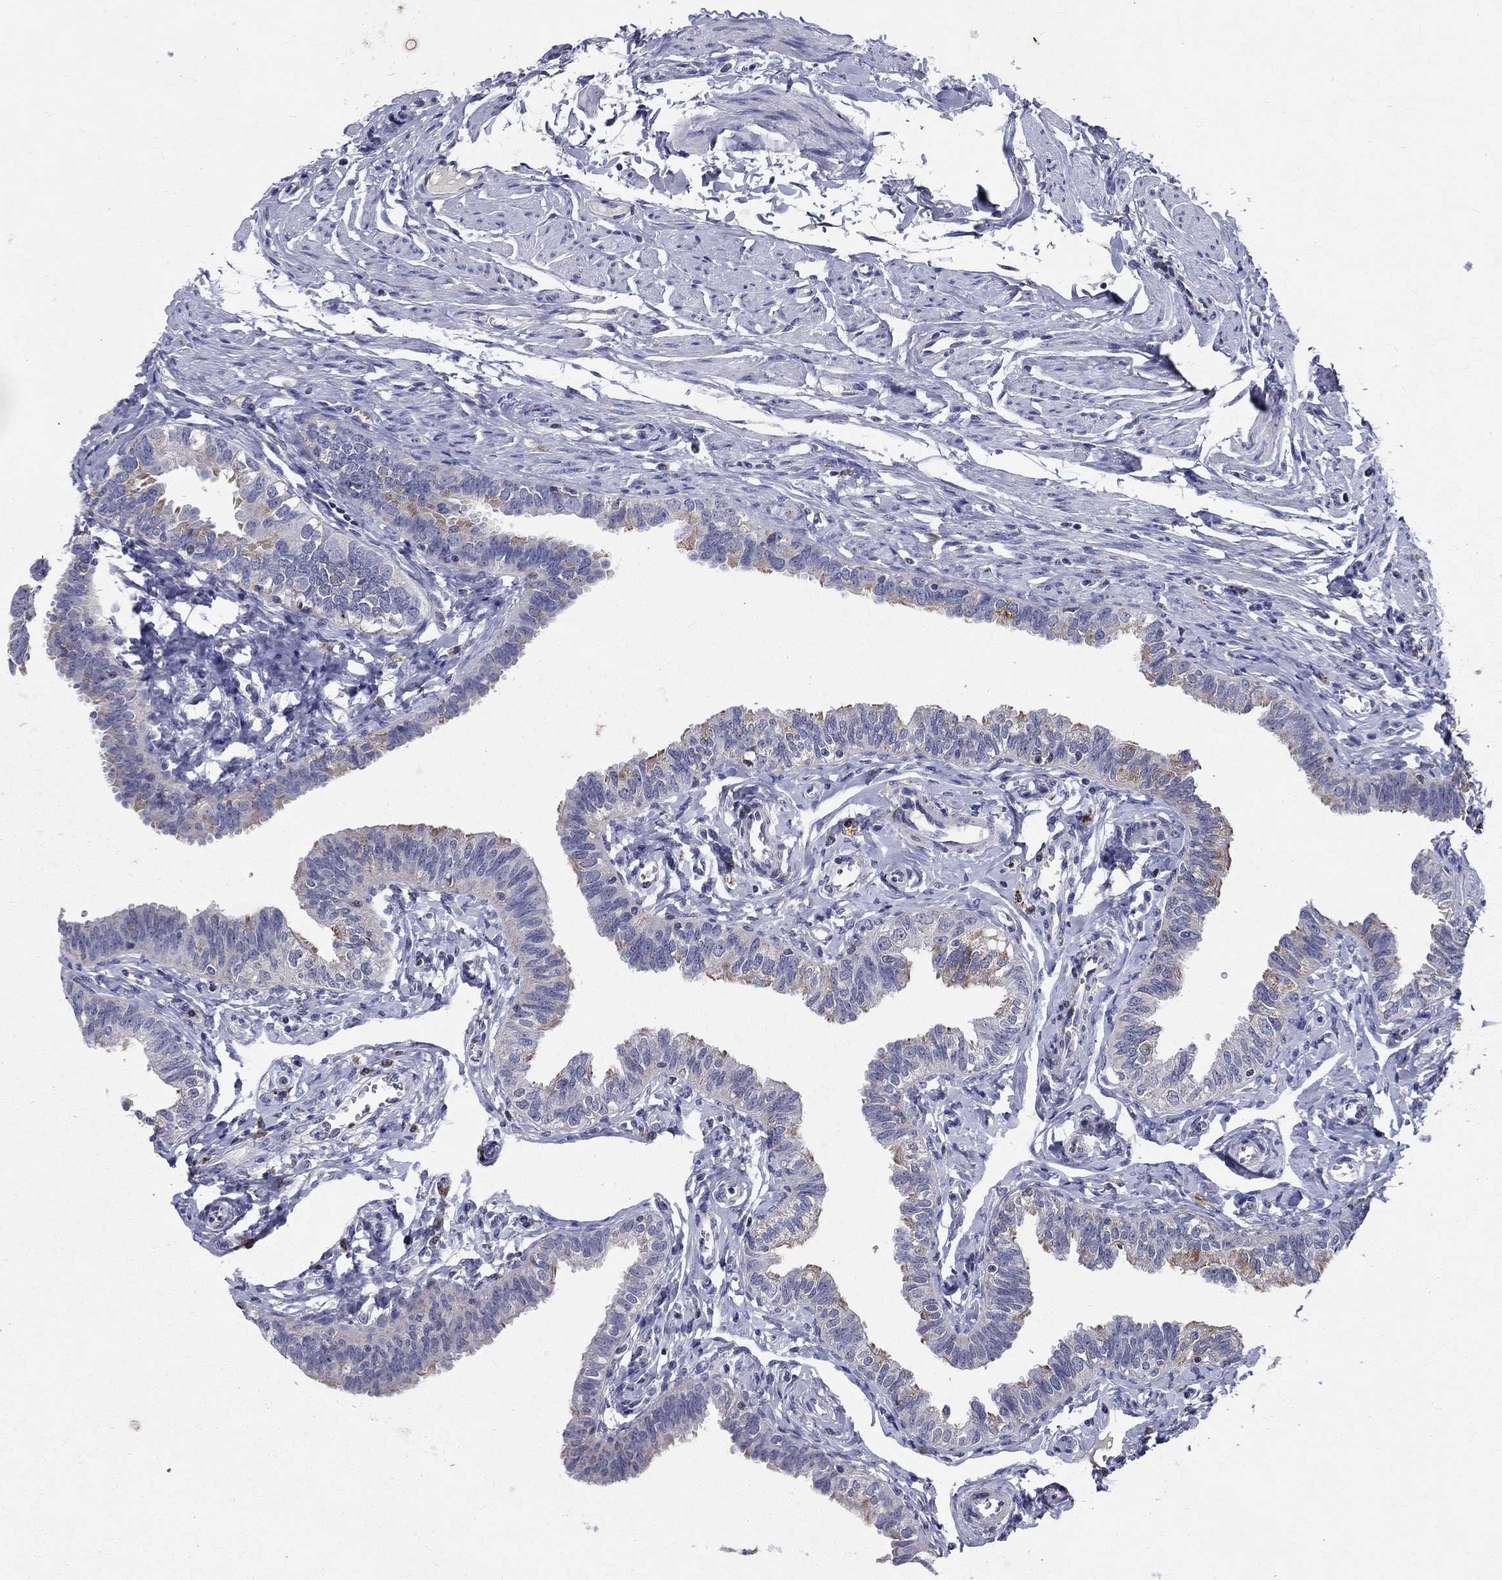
{"staining": {"intensity": "strong", "quantity": "<25%", "location": "cytoplasmic/membranous"}, "tissue": "fallopian tube", "cell_type": "Glandular cells", "image_type": "normal", "snomed": [{"axis": "morphology", "description": "Normal tissue, NOS"}, {"axis": "topography", "description": "Fallopian tube"}], "caption": "Fallopian tube stained for a protein reveals strong cytoplasmic/membranous positivity in glandular cells.", "gene": "SLC4A10", "patient": {"sex": "female", "age": 54}}